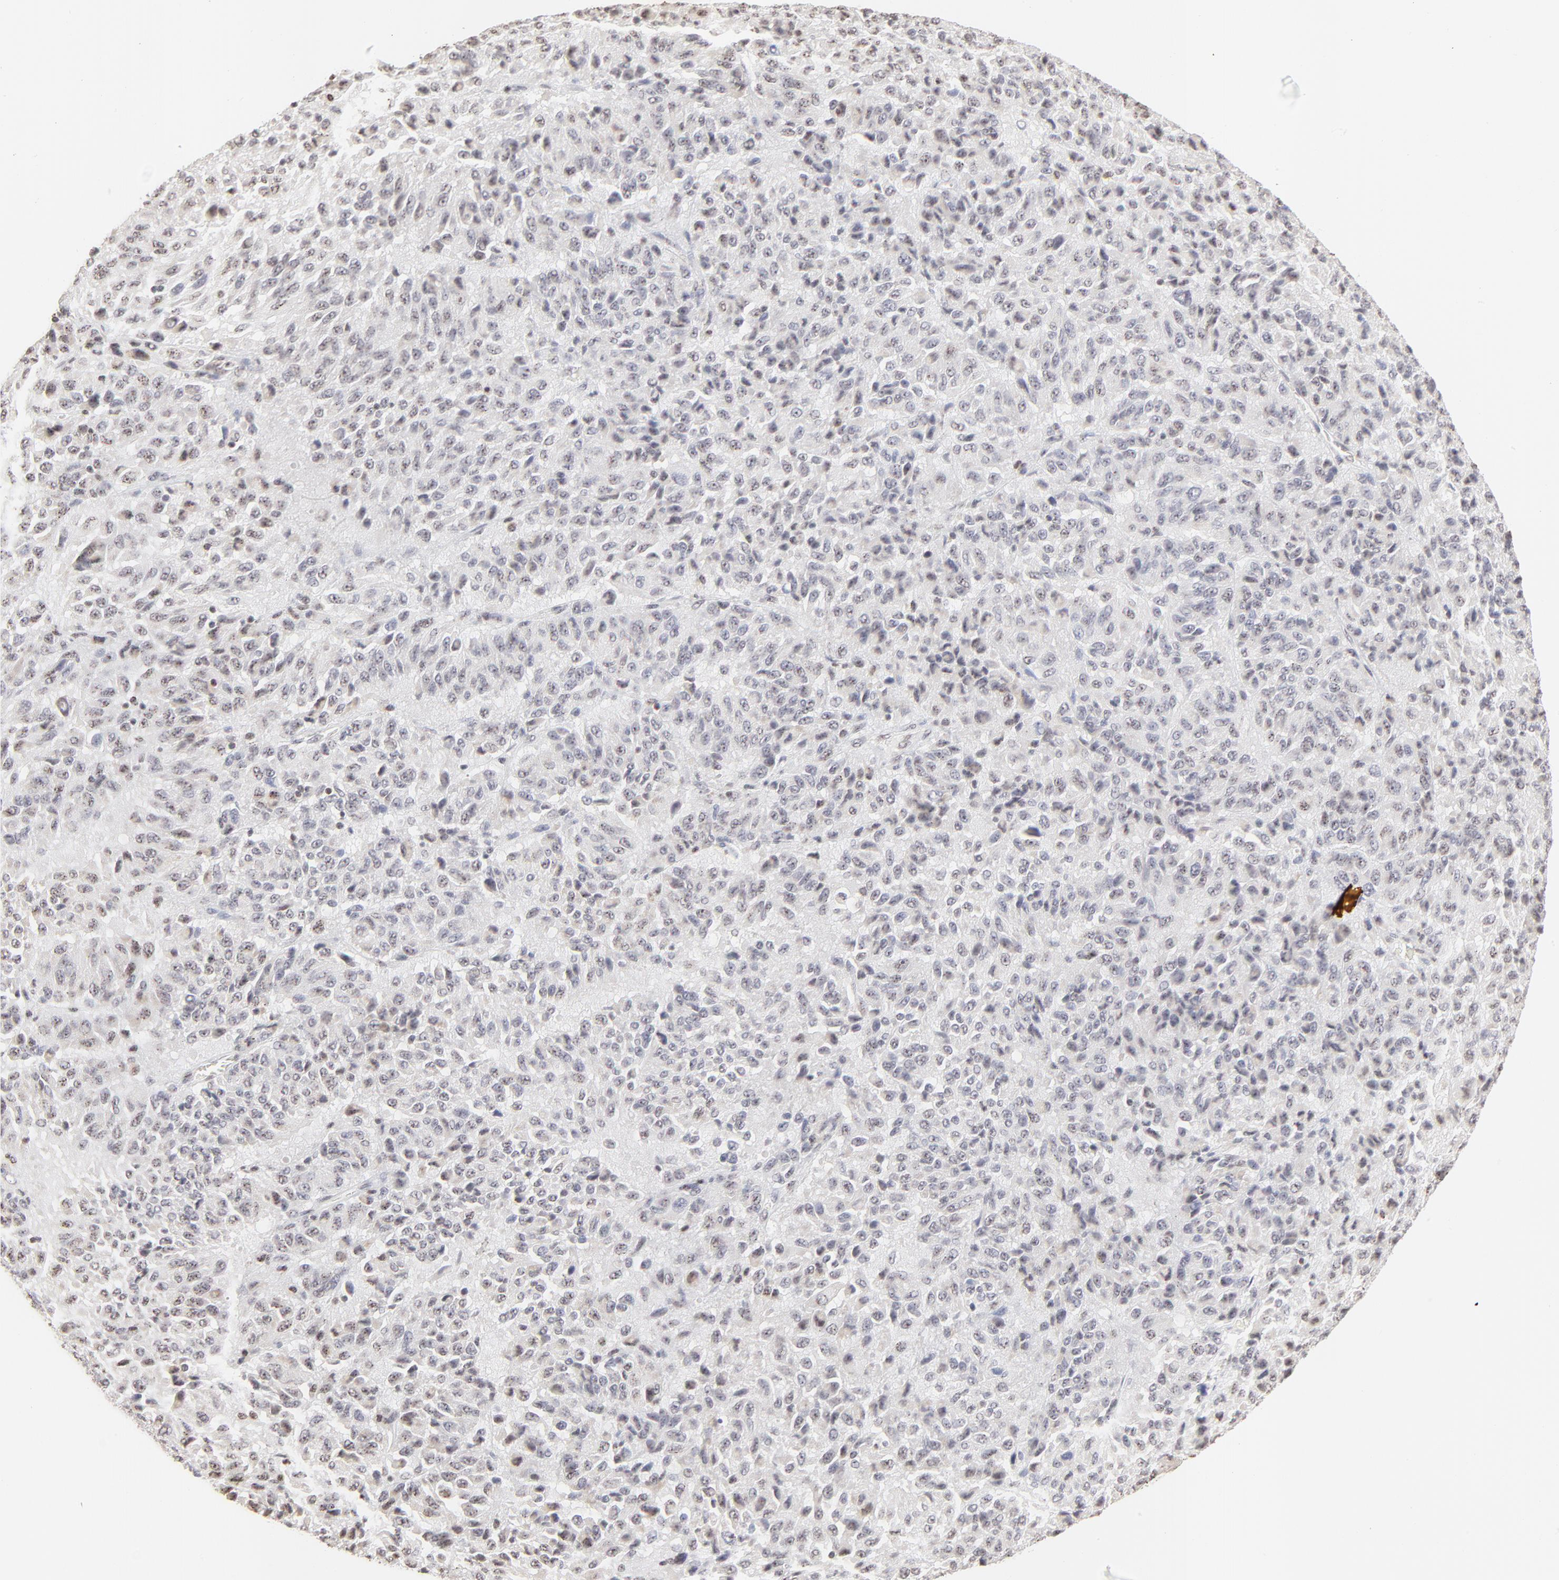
{"staining": {"intensity": "negative", "quantity": "none", "location": "none"}, "tissue": "melanoma", "cell_type": "Tumor cells", "image_type": "cancer", "snomed": [{"axis": "morphology", "description": "Malignant melanoma, Metastatic site"}, {"axis": "topography", "description": "Lung"}], "caption": "Immunohistochemistry micrograph of neoplastic tissue: human malignant melanoma (metastatic site) stained with DAB (3,3'-diaminobenzidine) reveals no significant protein staining in tumor cells.", "gene": "NFIL3", "patient": {"sex": "male", "age": 64}}